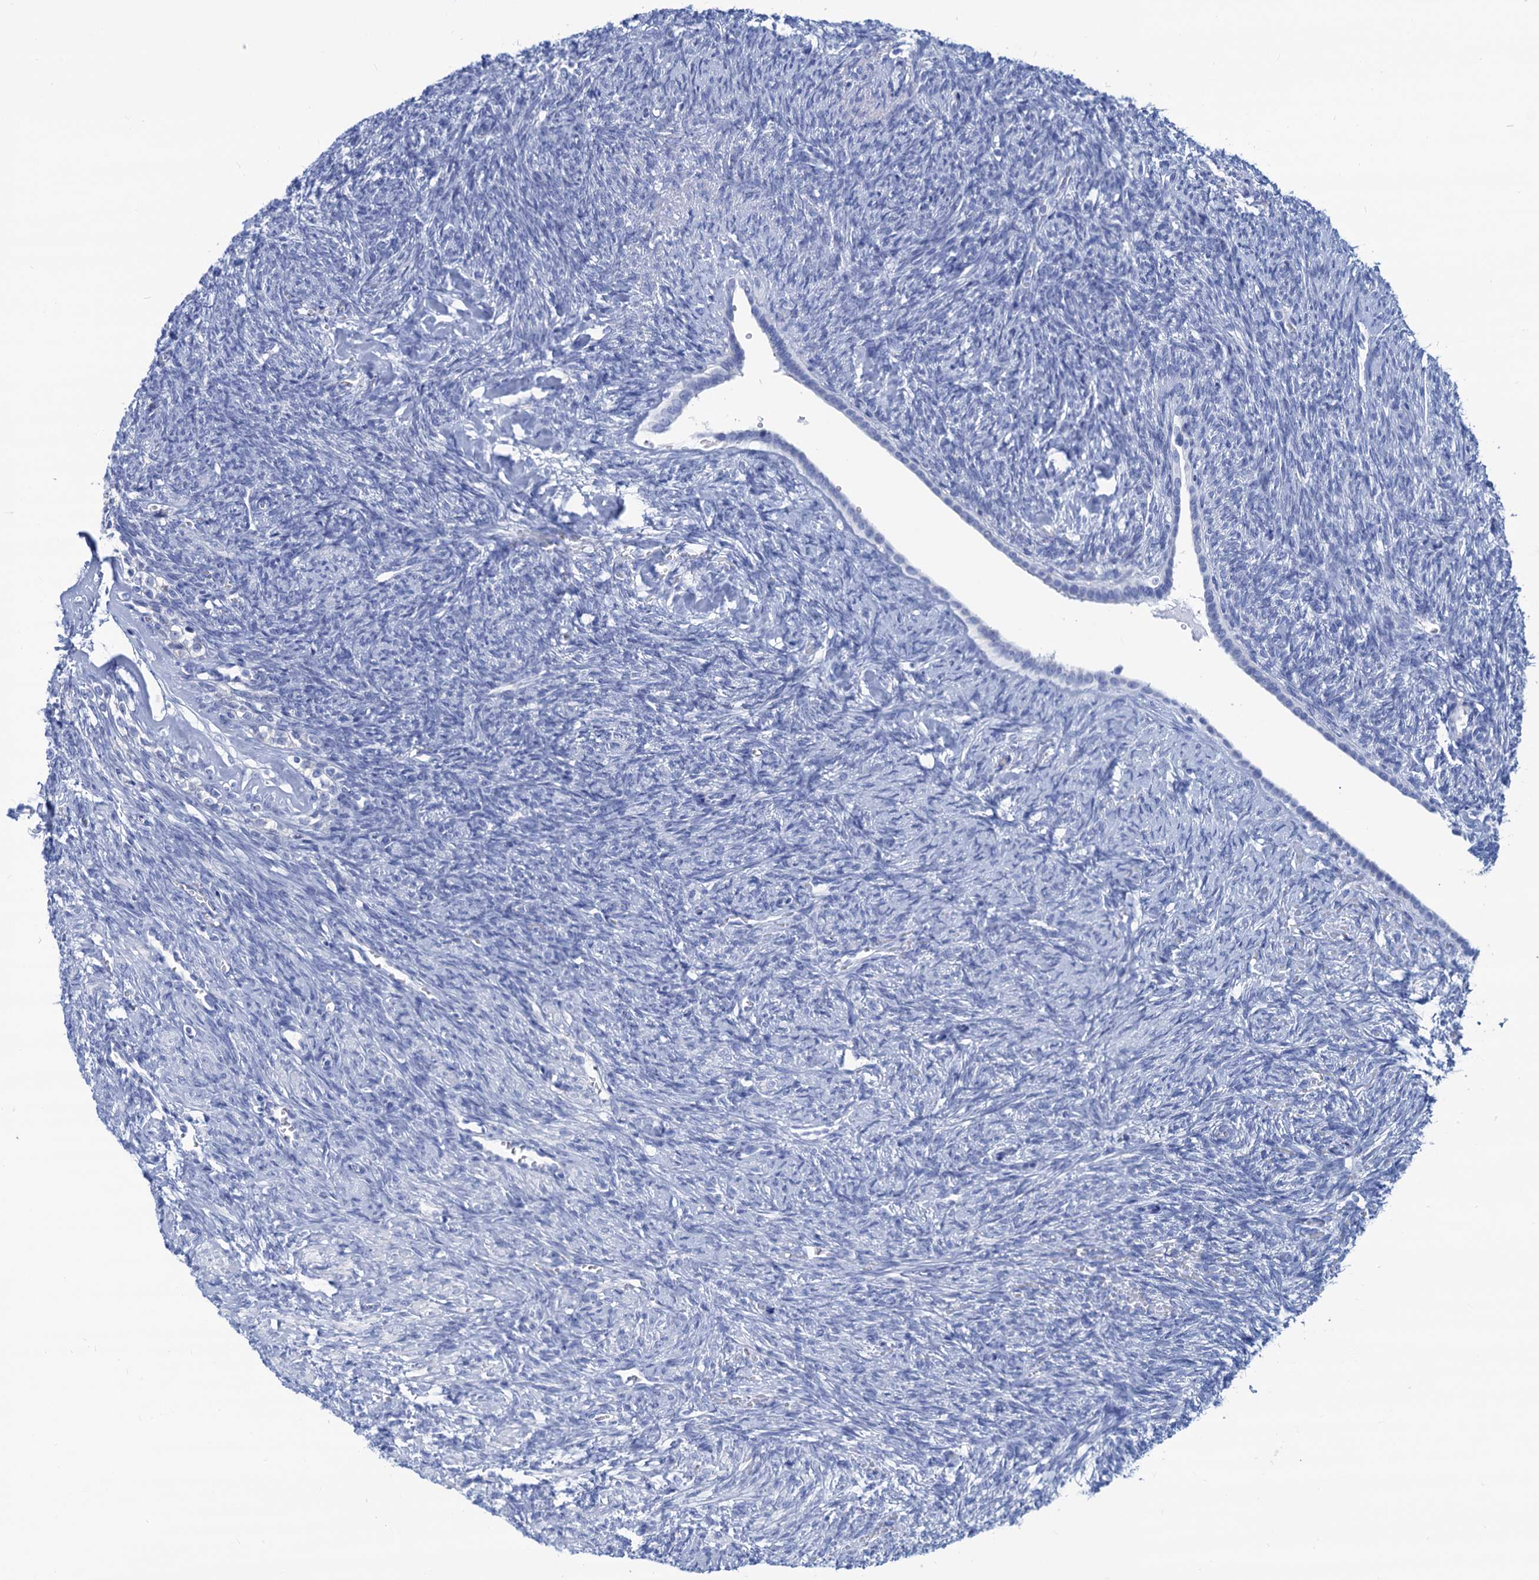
{"staining": {"intensity": "negative", "quantity": "none", "location": "none"}, "tissue": "ovary", "cell_type": "Ovarian stroma cells", "image_type": "normal", "snomed": [{"axis": "morphology", "description": "Normal tissue, NOS"}, {"axis": "topography", "description": "Ovary"}], "caption": "This histopathology image is of benign ovary stained with IHC to label a protein in brown with the nuclei are counter-stained blue. There is no staining in ovarian stroma cells.", "gene": "CABYR", "patient": {"sex": "female", "age": 41}}